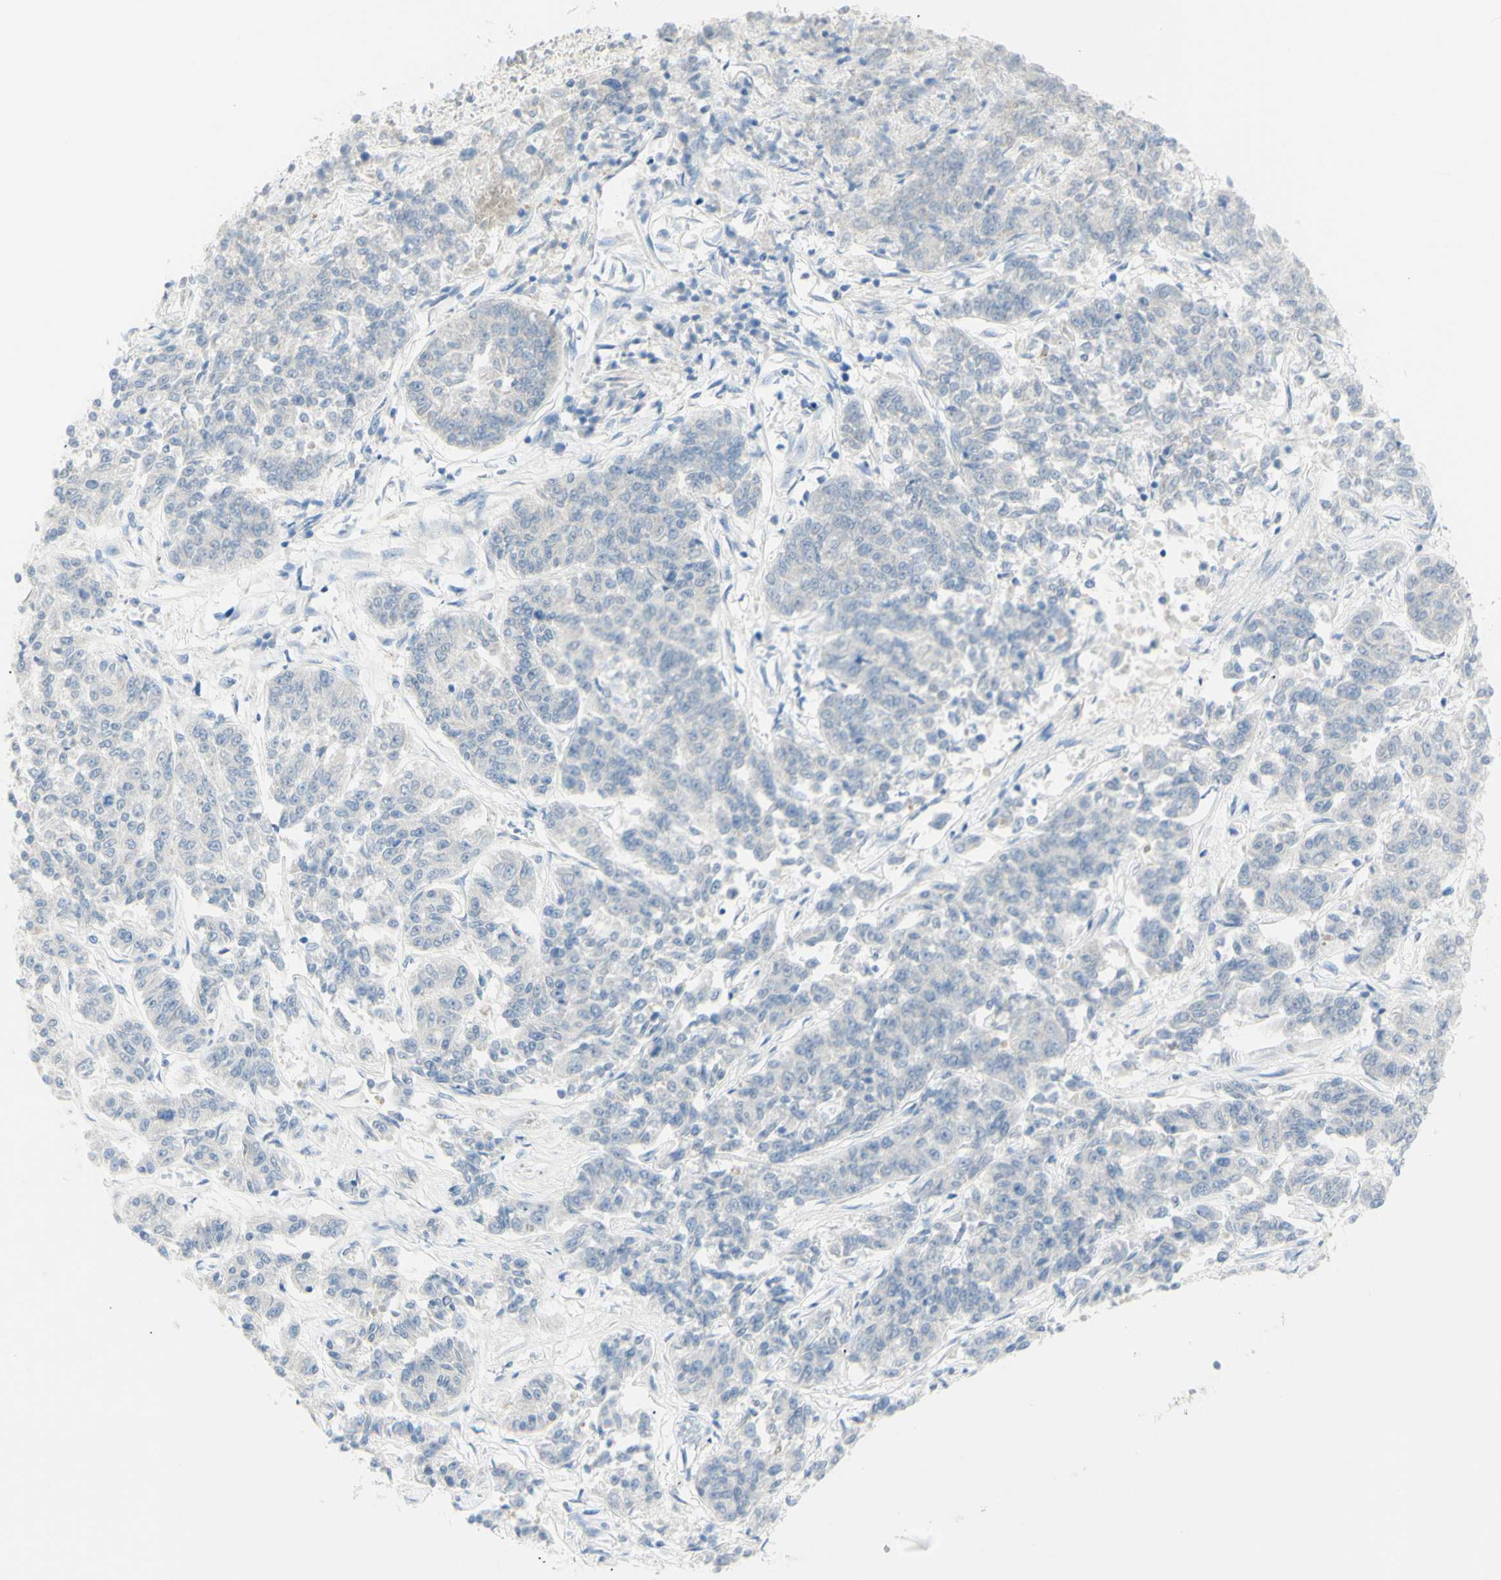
{"staining": {"intensity": "negative", "quantity": "none", "location": "none"}, "tissue": "lung cancer", "cell_type": "Tumor cells", "image_type": "cancer", "snomed": [{"axis": "morphology", "description": "Adenocarcinoma, NOS"}, {"axis": "topography", "description": "Lung"}], "caption": "Immunohistochemistry (IHC) photomicrograph of human lung adenocarcinoma stained for a protein (brown), which displays no expression in tumor cells.", "gene": "LETM1", "patient": {"sex": "male", "age": 84}}